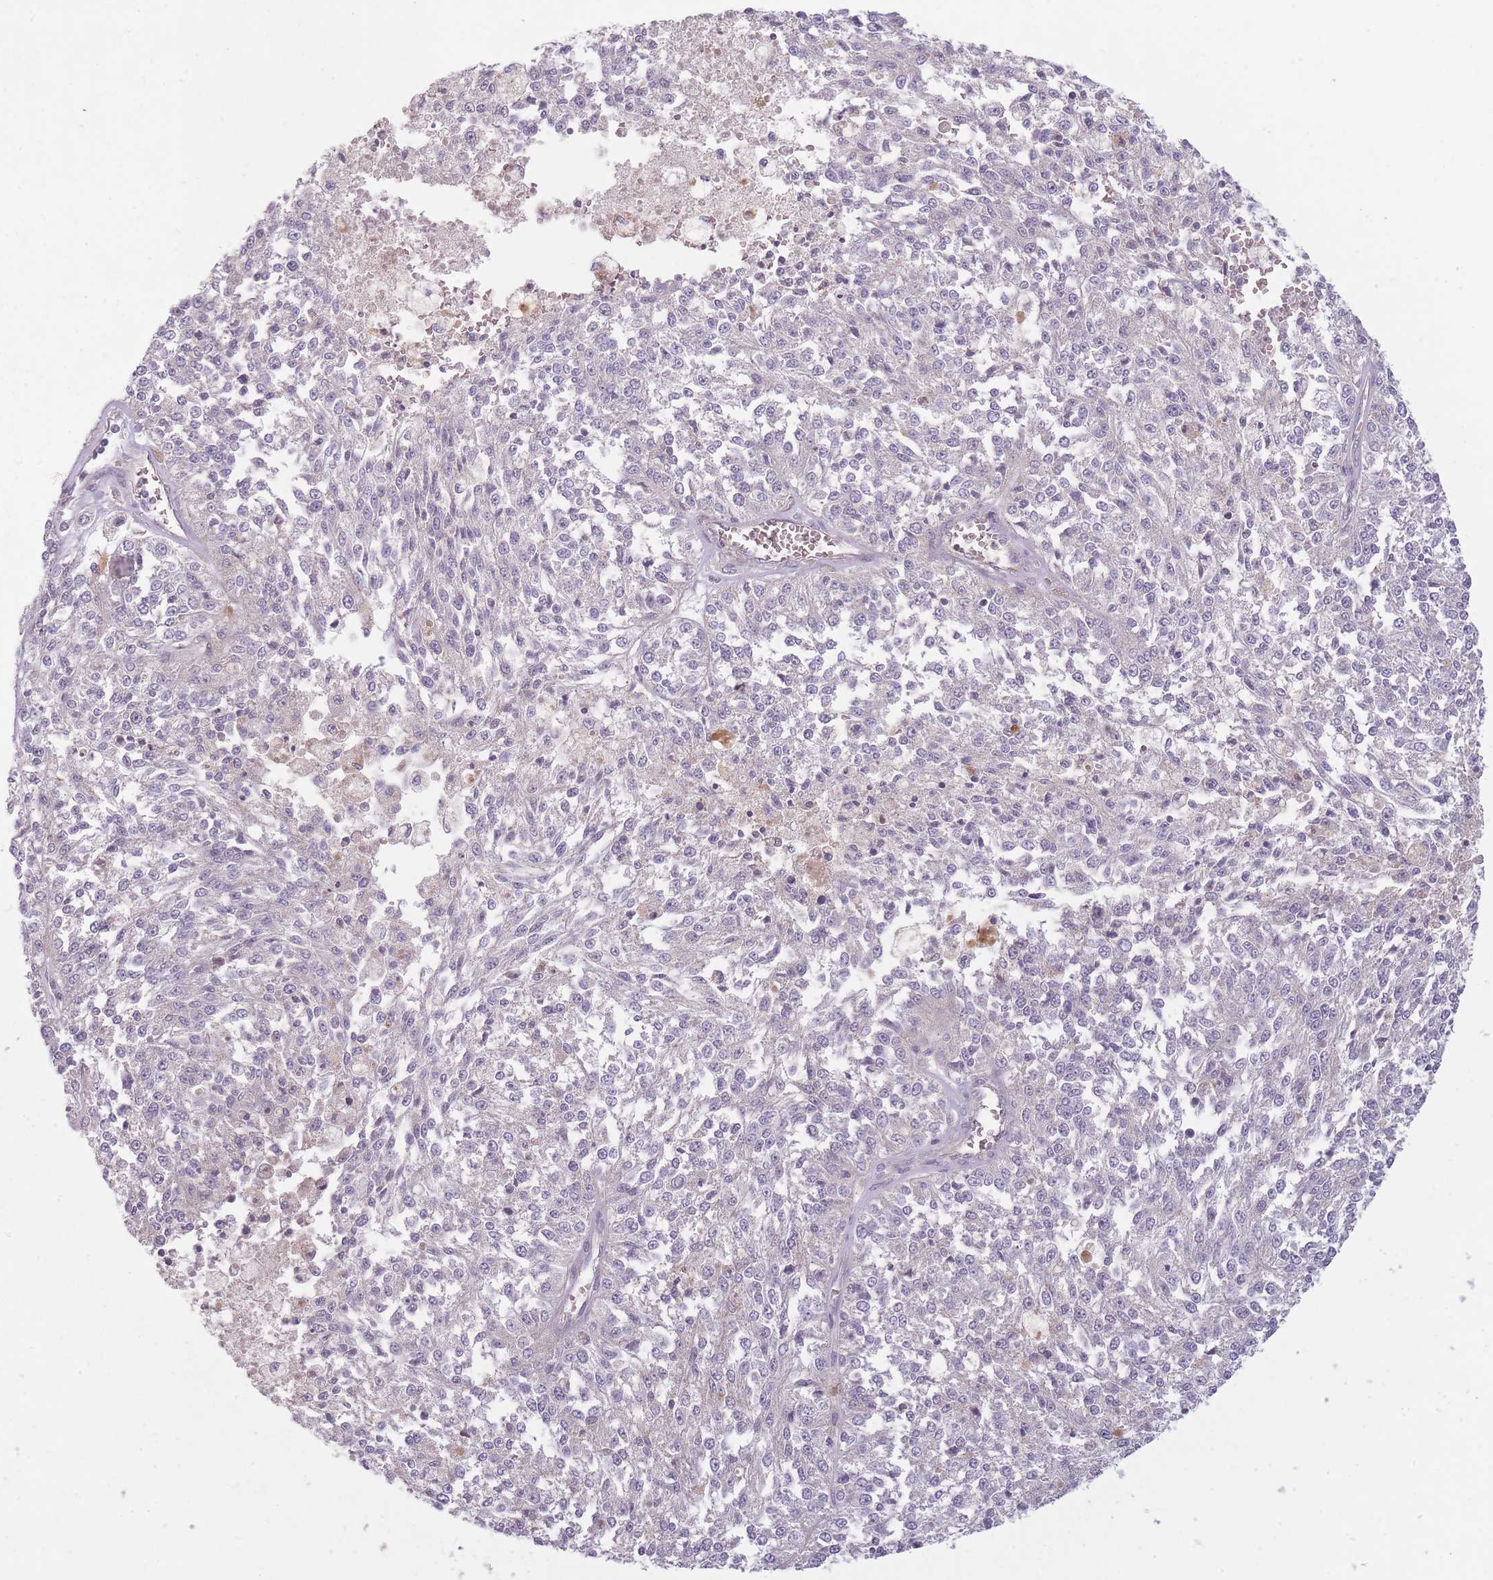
{"staining": {"intensity": "negative", "quantity": "none", "location": "none"}, "tissue": "melanoma", "cell_type": "Tumor cells", "image_type": "cancer", "snomed": [{"axis": "morphology", "description": "Malignant melanoma, NOS"}, {"axis": "topography", "description": "Skin"}], "caption": "IHC of human melanoma shows no positivity in tumor cells.", "gene": "NT5DC2", "patient": {"sex": "female", "age": 64}}